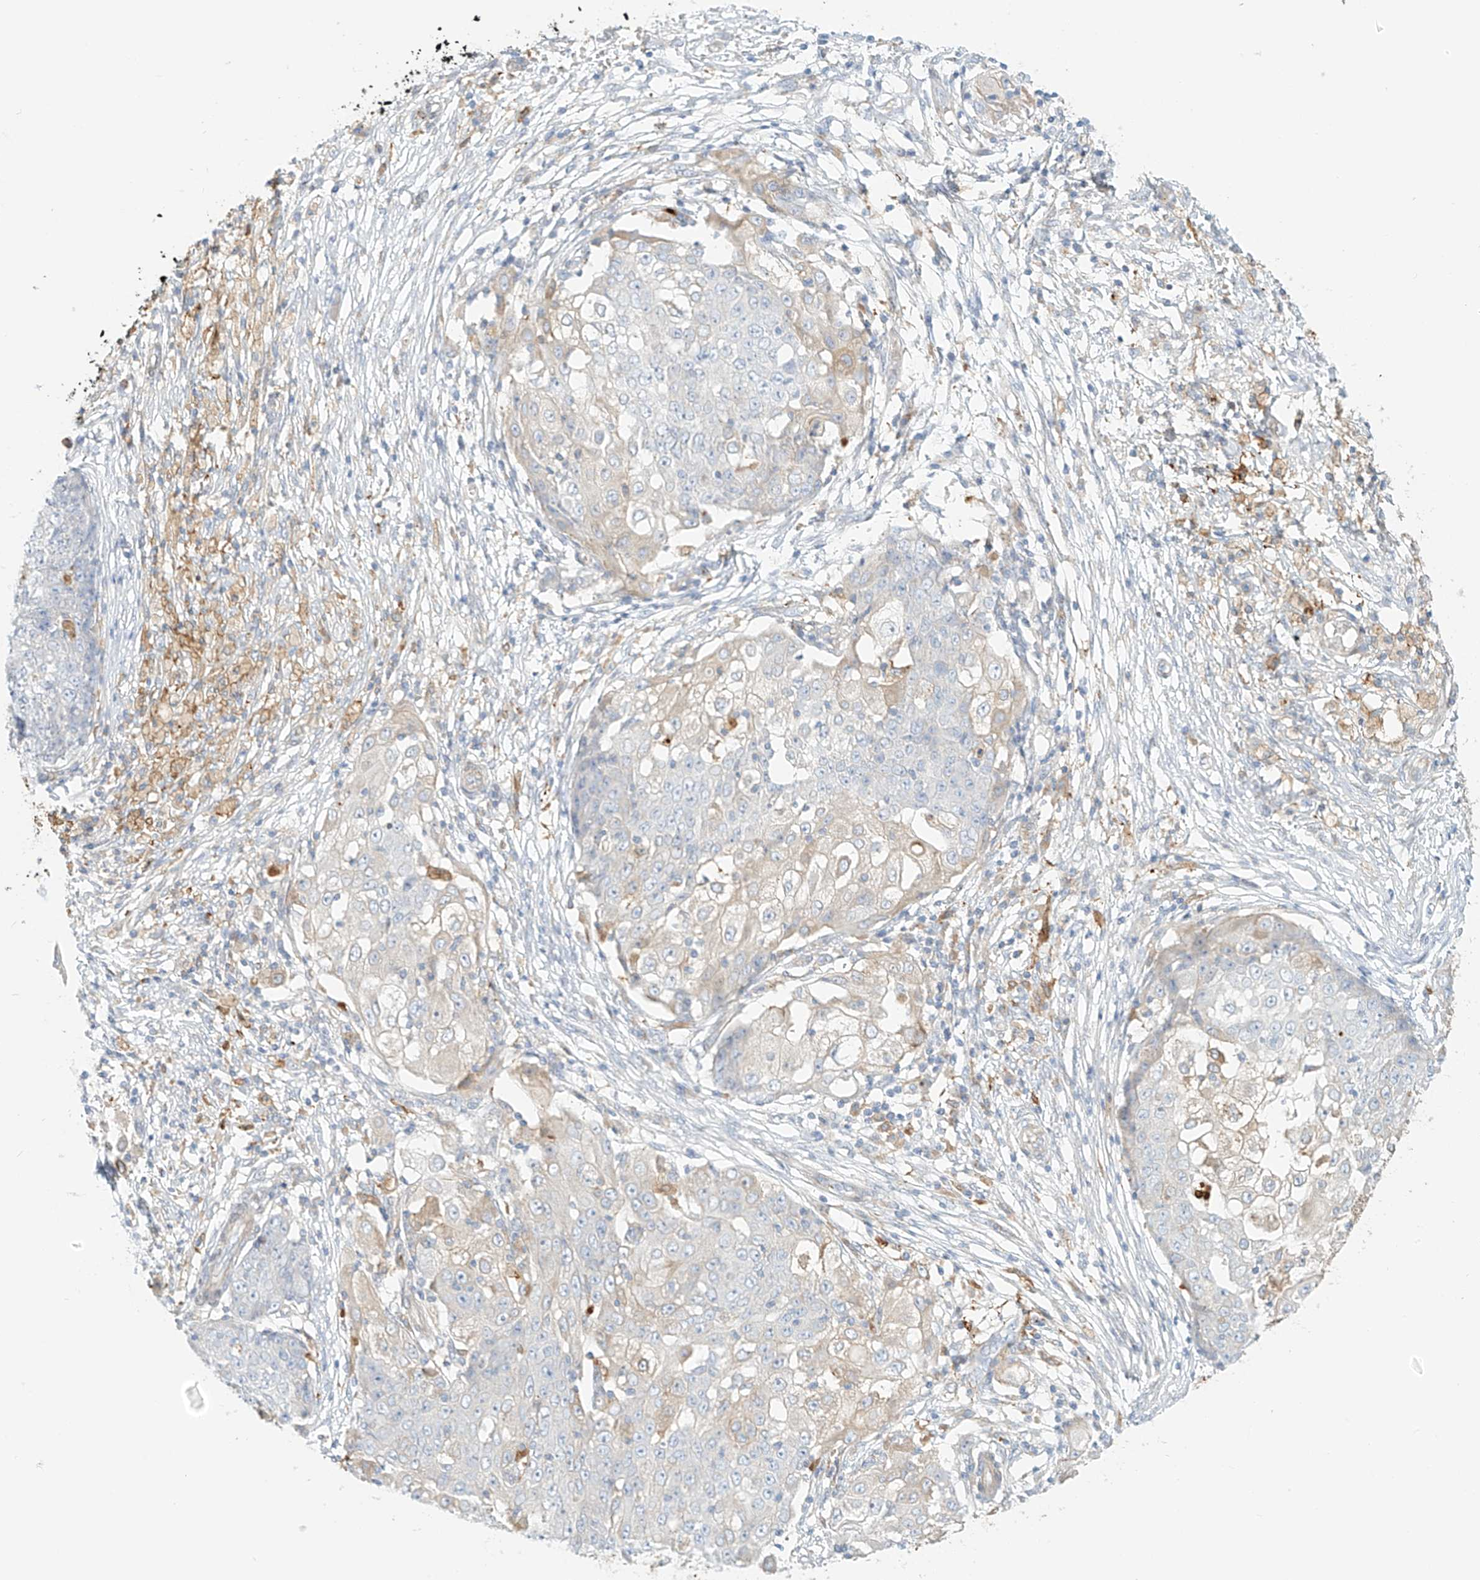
{"staining": {"intensity": "negative", "quantity": "none", "location": "none"}, "tissue": "ovarian cancer", "cell_type": "Tumor cells", "image_type": "cancer", "snomed": [{"axis": "morphology", "description": "Carcinoma, endometroid"}, {"axis": "topography", "description": "Ovary"}], "caption": "This is an immunohistochemistry (IHC) photomicrograph of human ovarian cancer (endometroid carcinoma). There is no staining in tumor cells.", "gene": "PCYOX1", "patient": {"sex": "female", "age": 42}}